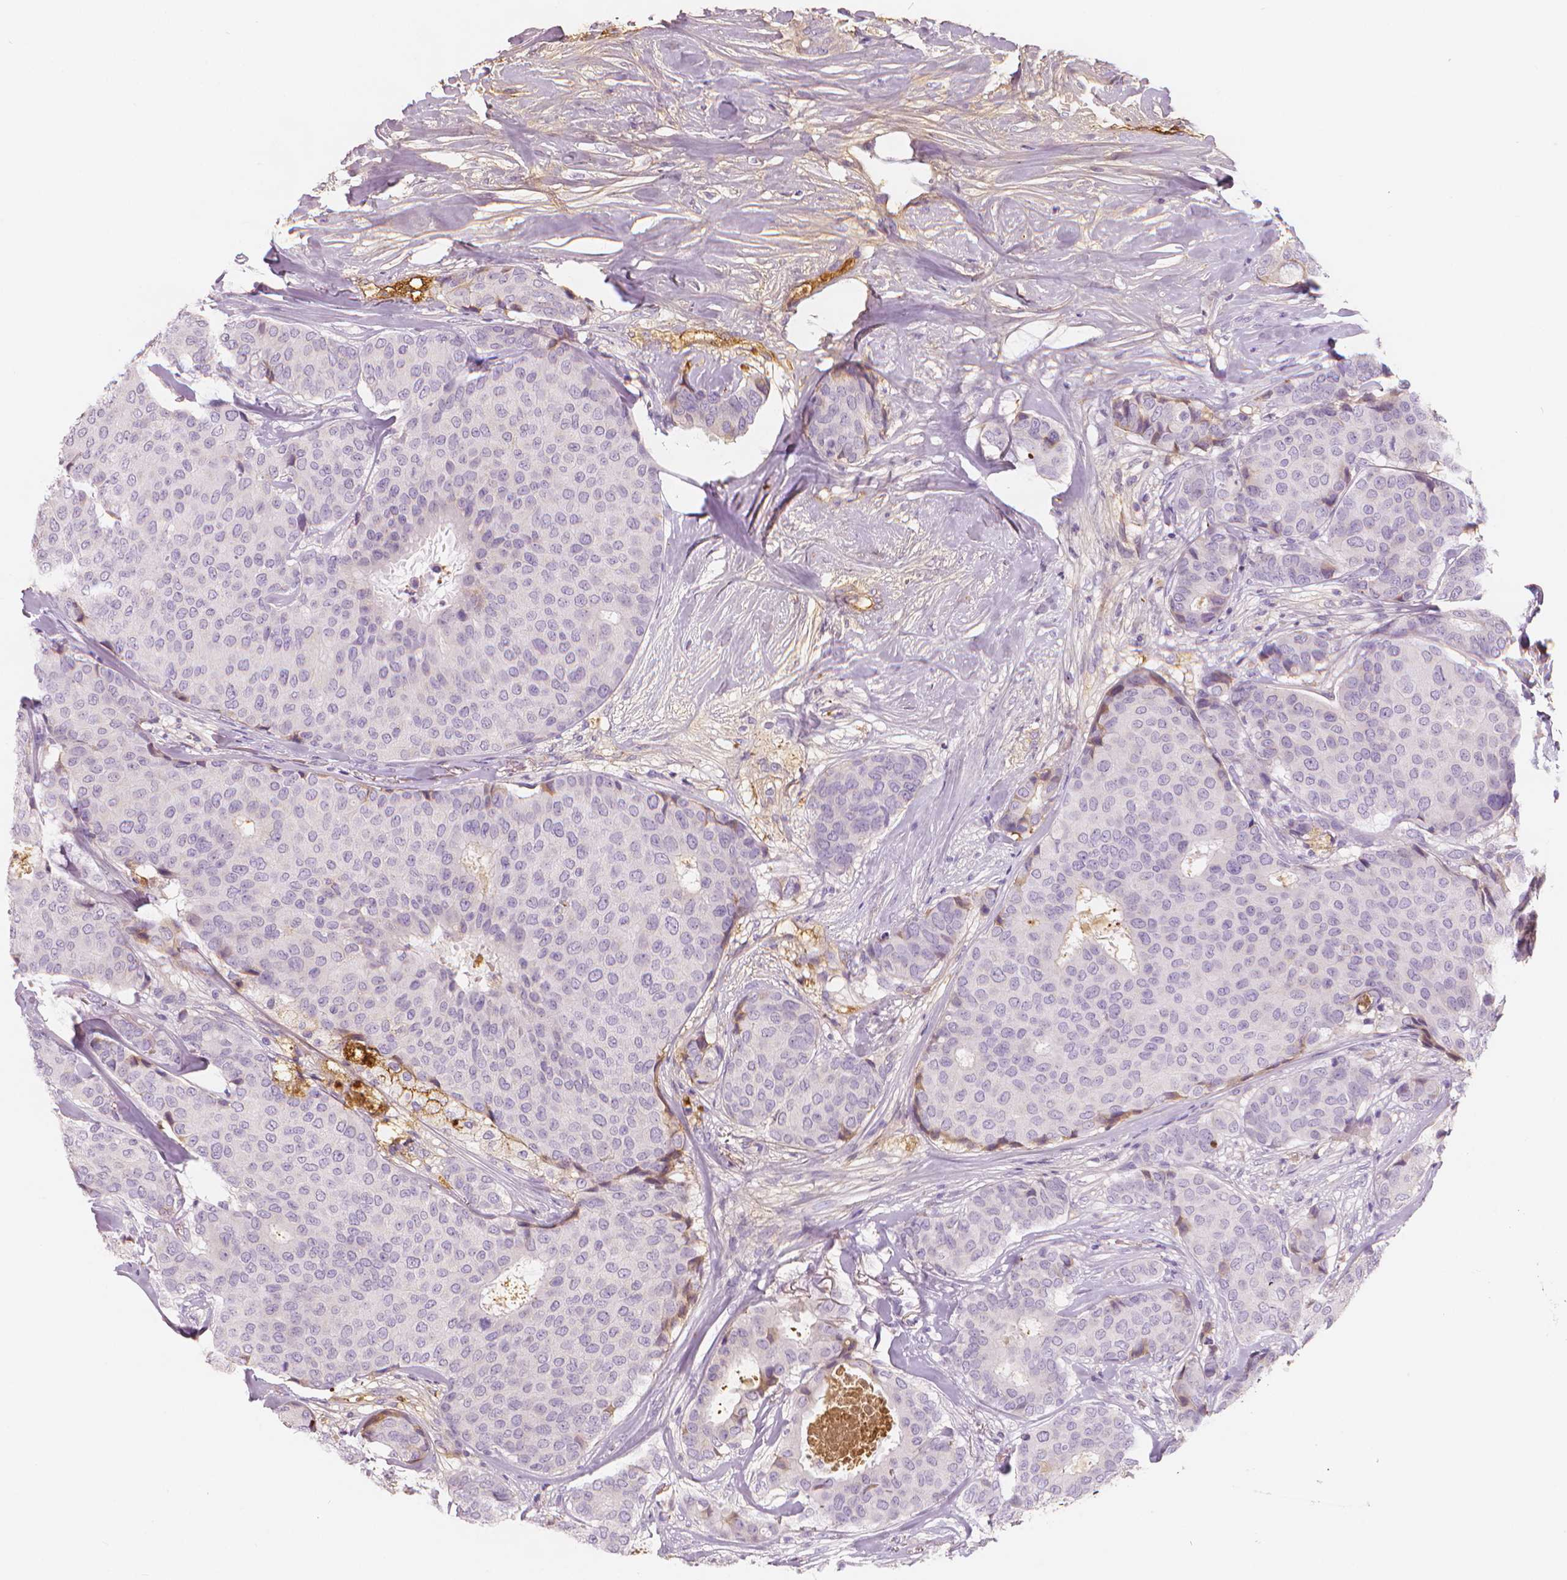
{"staining": {"intensity": "negative", "quantity": "none", "location": "none"}, "tissue": "breast cancer", "cell_type": "Tumor cells", "image_type": "cancer", "snomed": [{"axis": "morphology", "description": "Duct carcinoma"}, {"axis": "topography", "description": "Breast"}], "caption": "Immunohistochemistry (IHC) photomicrograph of neoplastic tissue: breast cancer stained with DAB (3,3'-diaminobenzidine) exhibits no significant protein expression in tumor cells. Brightfield microscopy of IHC stained with DAB (3,3'-diaminobenzidine) (brown) and hematoxylin (blue), captured at high magnification.", "gene": "APOA4", "patient": {"sex": "female", "age": 75}}